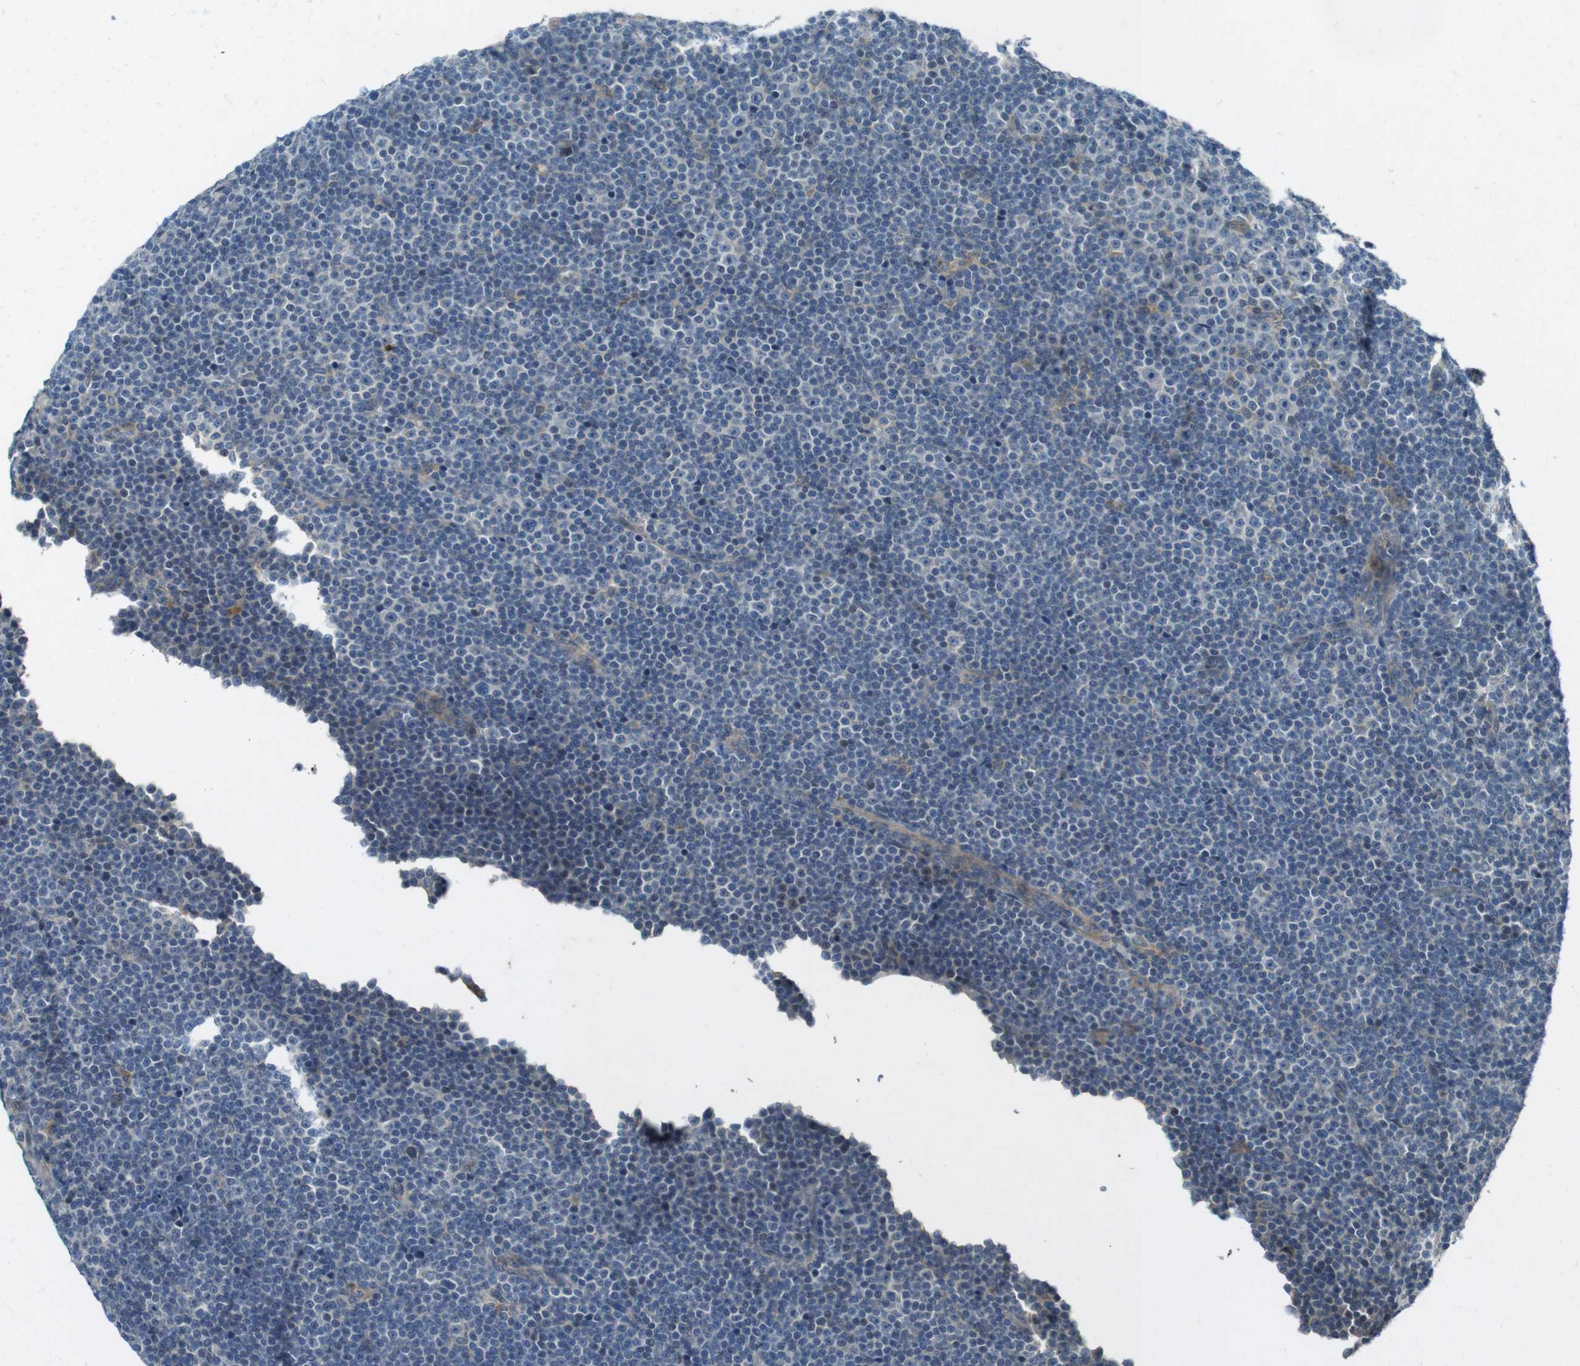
{"staining": {"intensity": "negative", "quantity": "none", "location": "none"}, "tissue": "lymphoma", "cell_type": "Tumor cells", "image_type": "cancer", "snomed": [{"axis": "morphology", "description": "Malignant lymphoma, non-Hodgkin's type, Low grade"}, {"axis": "topography", "description": "Lymph node"}], "caption": "Malignant lymphoma, non-Hodgkin's type (low-grade) was stained to show a protein in brown. There is no significant staining in tumor cells. (DAB IHC visualized using brightfield microscopy, high magnification).", "gene": "ZYX", "patient": {"sex": "female", "age": 67}}